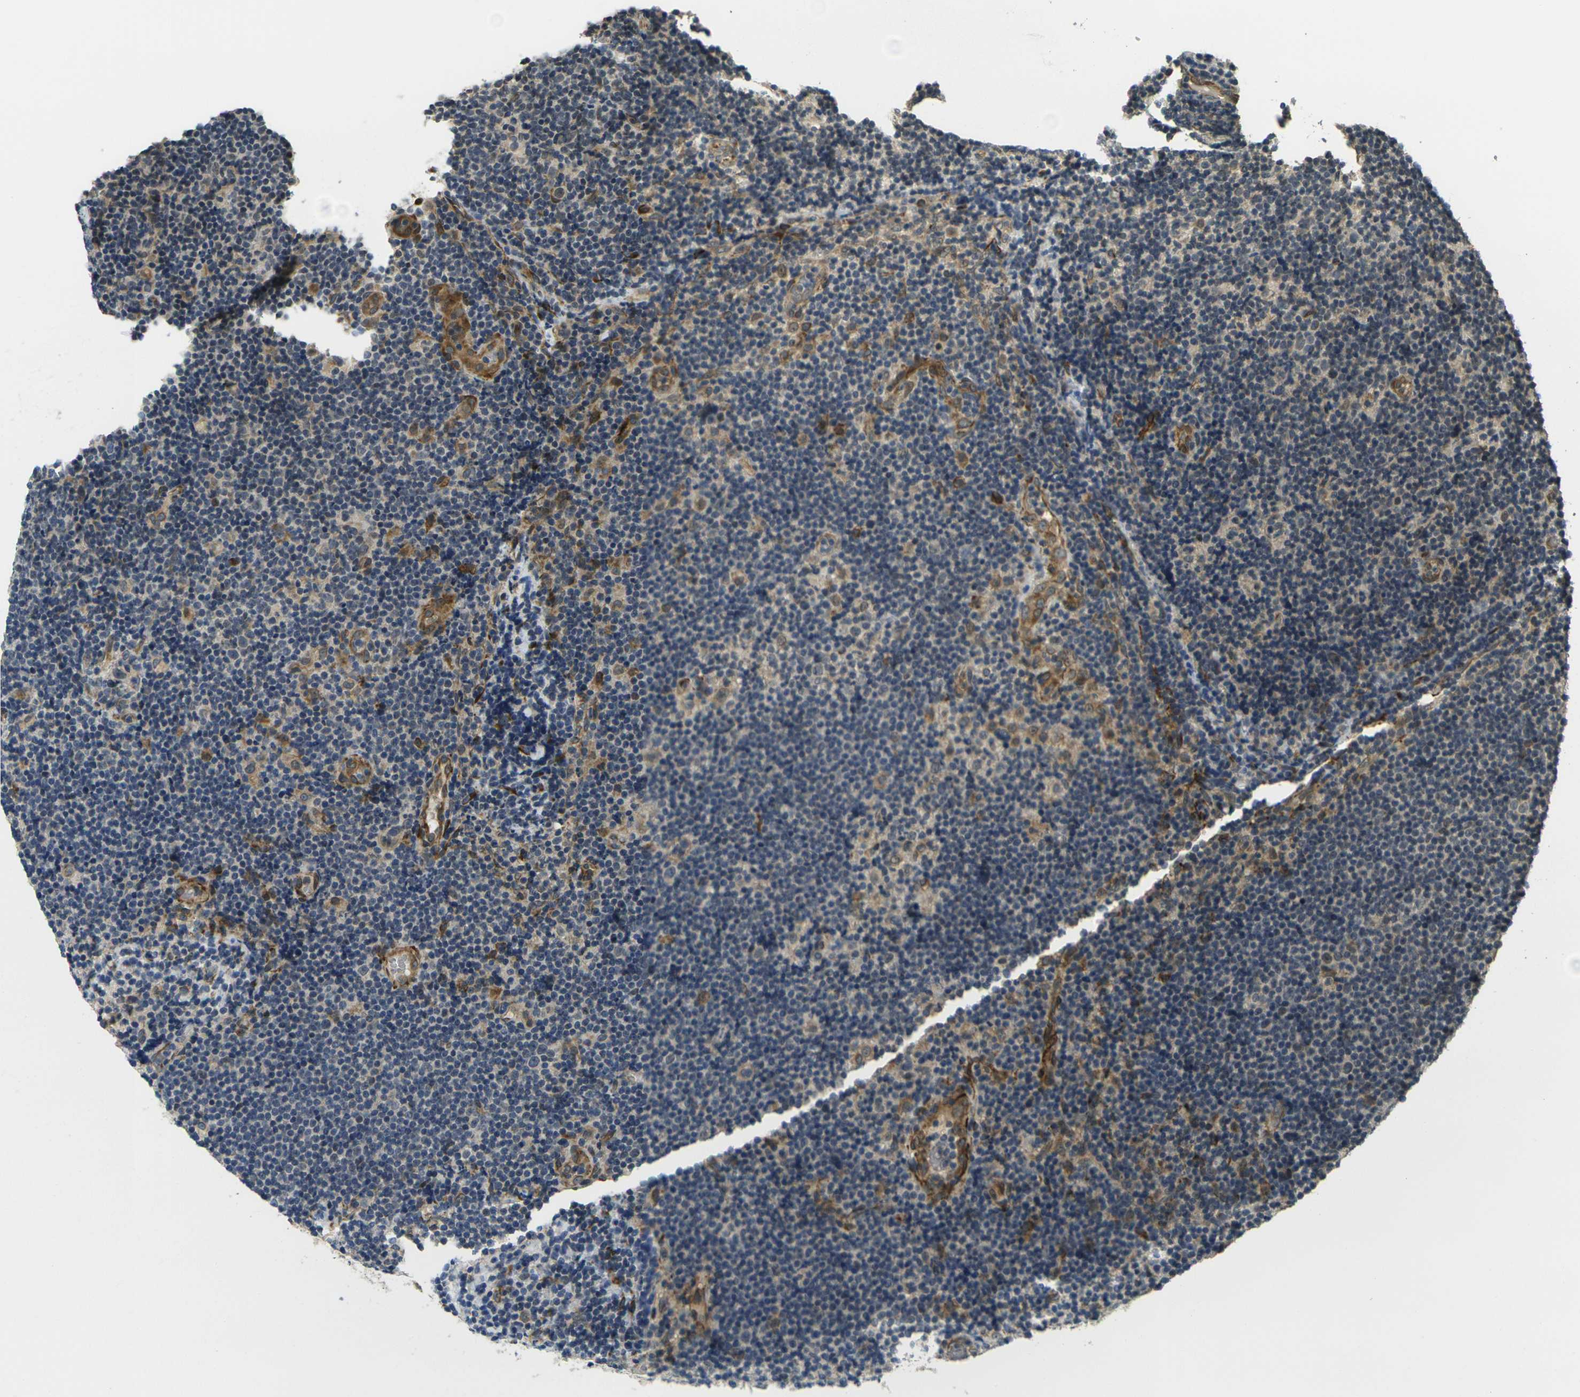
{"staining": {"intensity": "weak", "quantity": "<25%", "location": "cytoplasmic/membranous"}, "tissue": "lymphoma", "cell_type": "Tumor cells", "image_type": "cancer", "snomed": [{"axis": "morphology", "description": "Malignant lymphoma, non-Hodgkin's type, Low grade"}, {"axis": "topography", "description": "Lymph node"}], "caption": "Malignant lymphoma, non-Hodgkin's type (low-grade) stained for a protein using IHC shows no expression tumor cells.", "gene": "FUT11", "patient": {"sex": "male", "age": 83}}